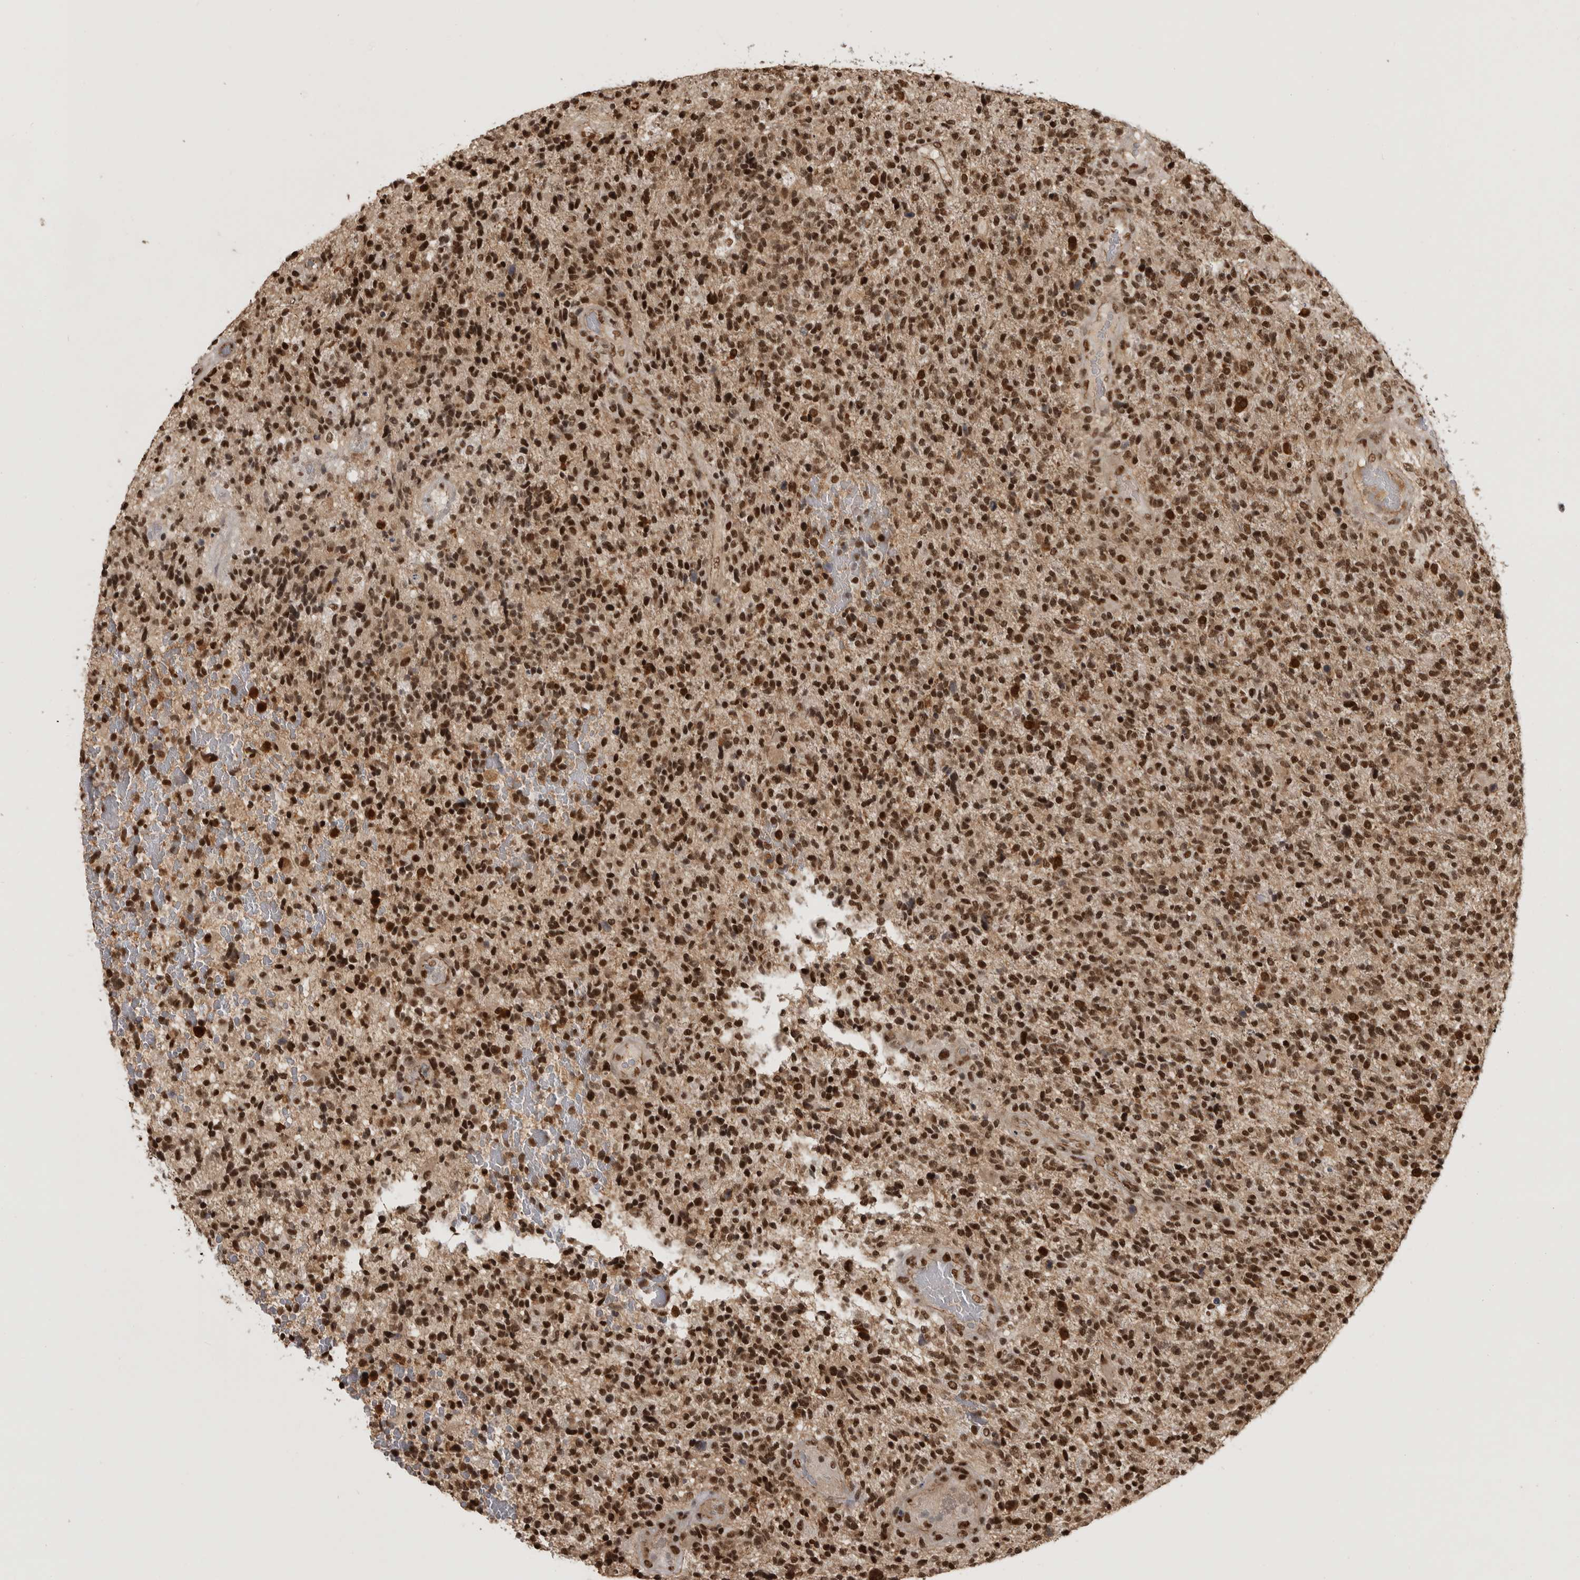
{"staining": {"intensity": "strong", "quantity": ">75%", "location": "nuclear"}, "tissue": "glioma", "cell_type": "Tumor cells", "image_type": "cancer", "snomed": [{"axis": "morphology", "description": "Glioma, malignant, High grade"}, {"axis": "topography", "description": "Brain"}], "caption": "A high-resolution histopathology image shows IHC staining of glioma, which displays strong nuclear positivity in about >75% of tumor cells.", "gene": "CBLL1", "patient": {"sex": "male", "age": 72}}